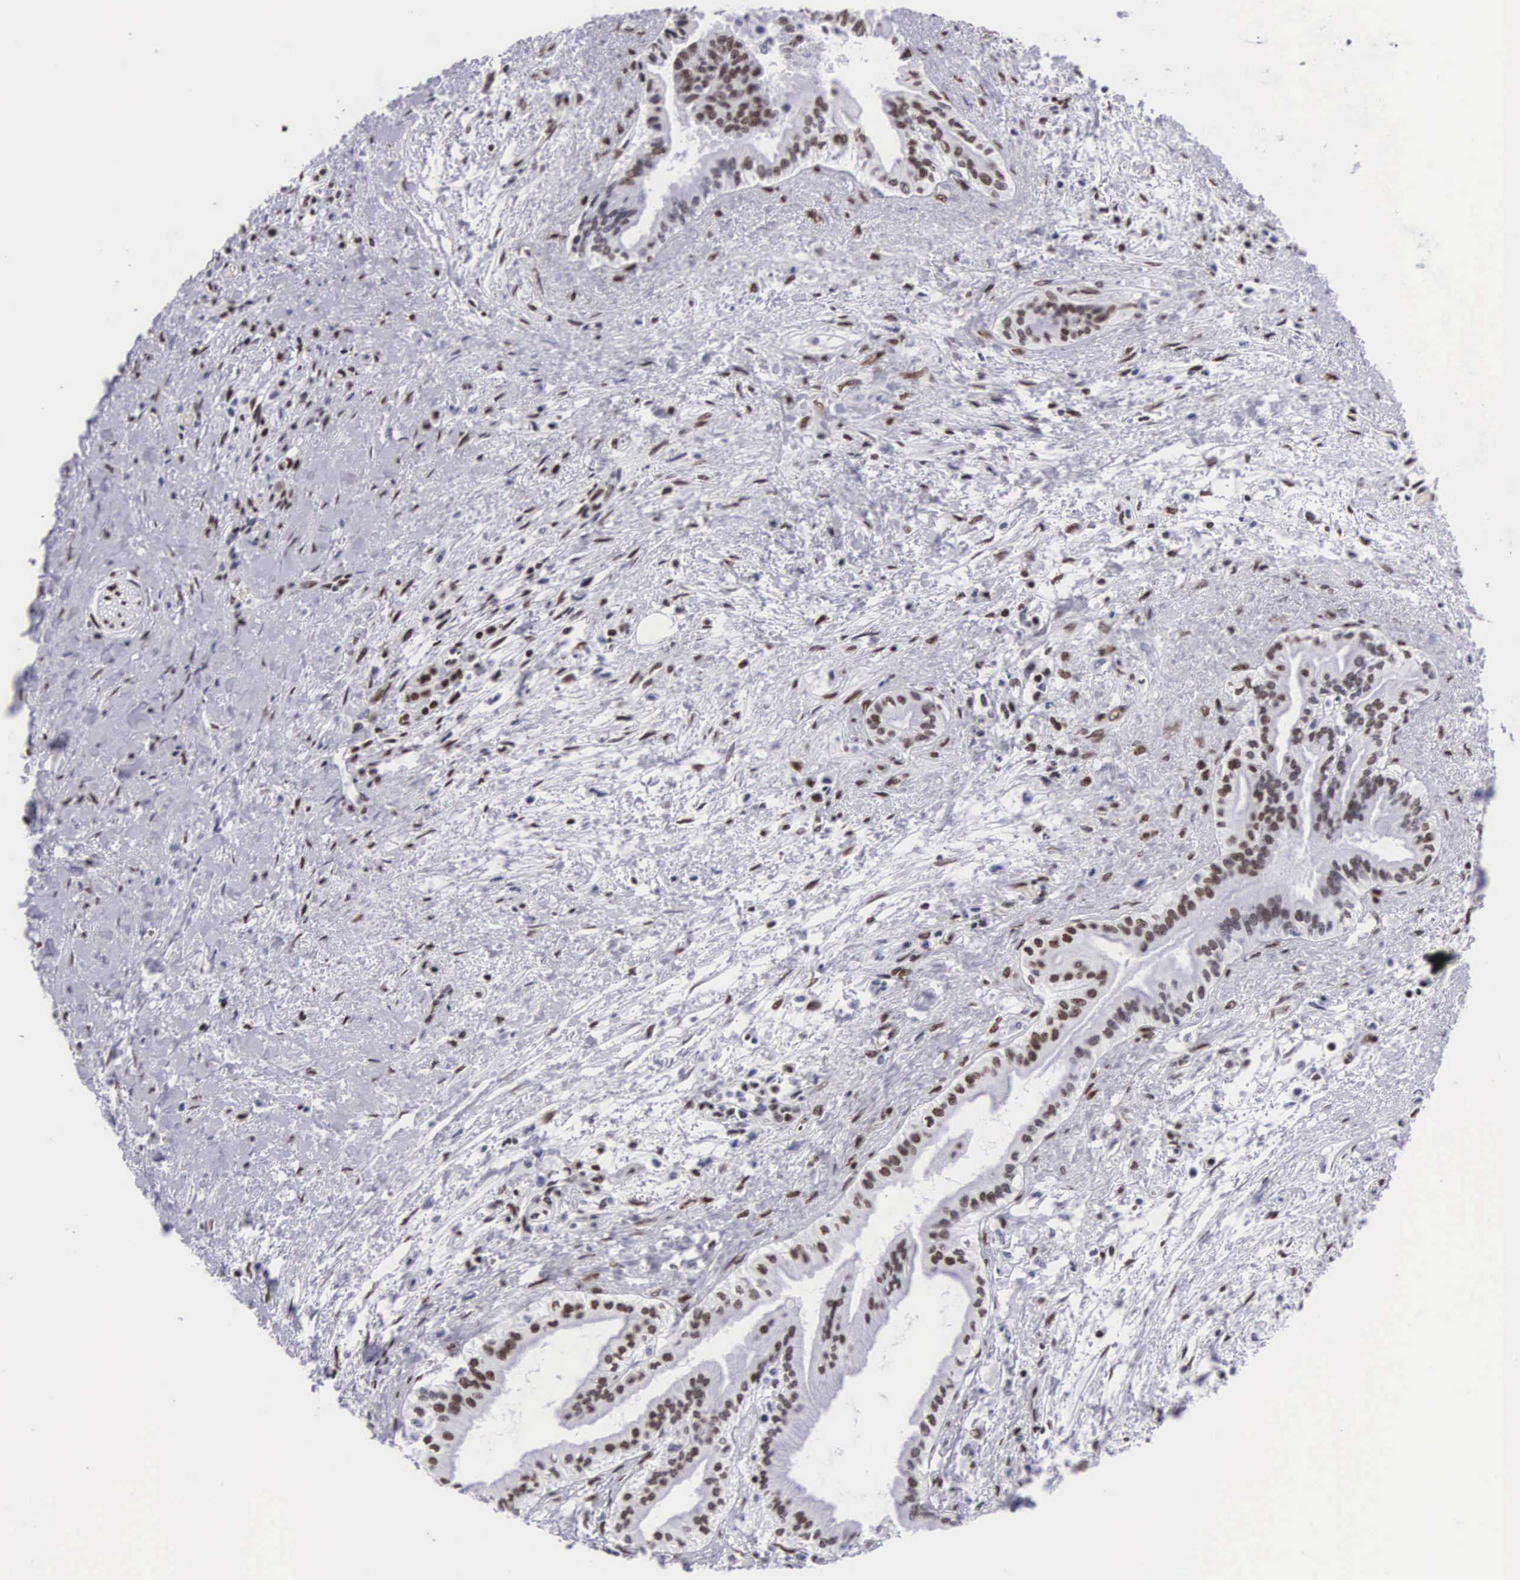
{"staining": {"intensity": "moderate", "quantity": "25%-75%", "location": "nuclear"}, "tissue": "pancreatic cancer", "cell_type": "Tumor cells", "image_type": "cancer", "snomed": [{"axis": "morphology", "description": "Adenocarcinoma, NOS"}, {"axis": "topography", "description": "Pancreas"}], "caption": "Pancreatic cancer (adenocarcinoma) tissue reveals moderate nuclear expression in approximately 25%-75% of tumor cells, visualized by immunohistochemistry. The staining was performed using DAB (3,3'-diaminobenzidine), with brown indicating positive protein expression. Nuclei are stained blue with hematoxylin.", "gene": "MECP2", "patient": {"sex": "female", "age": 64}}